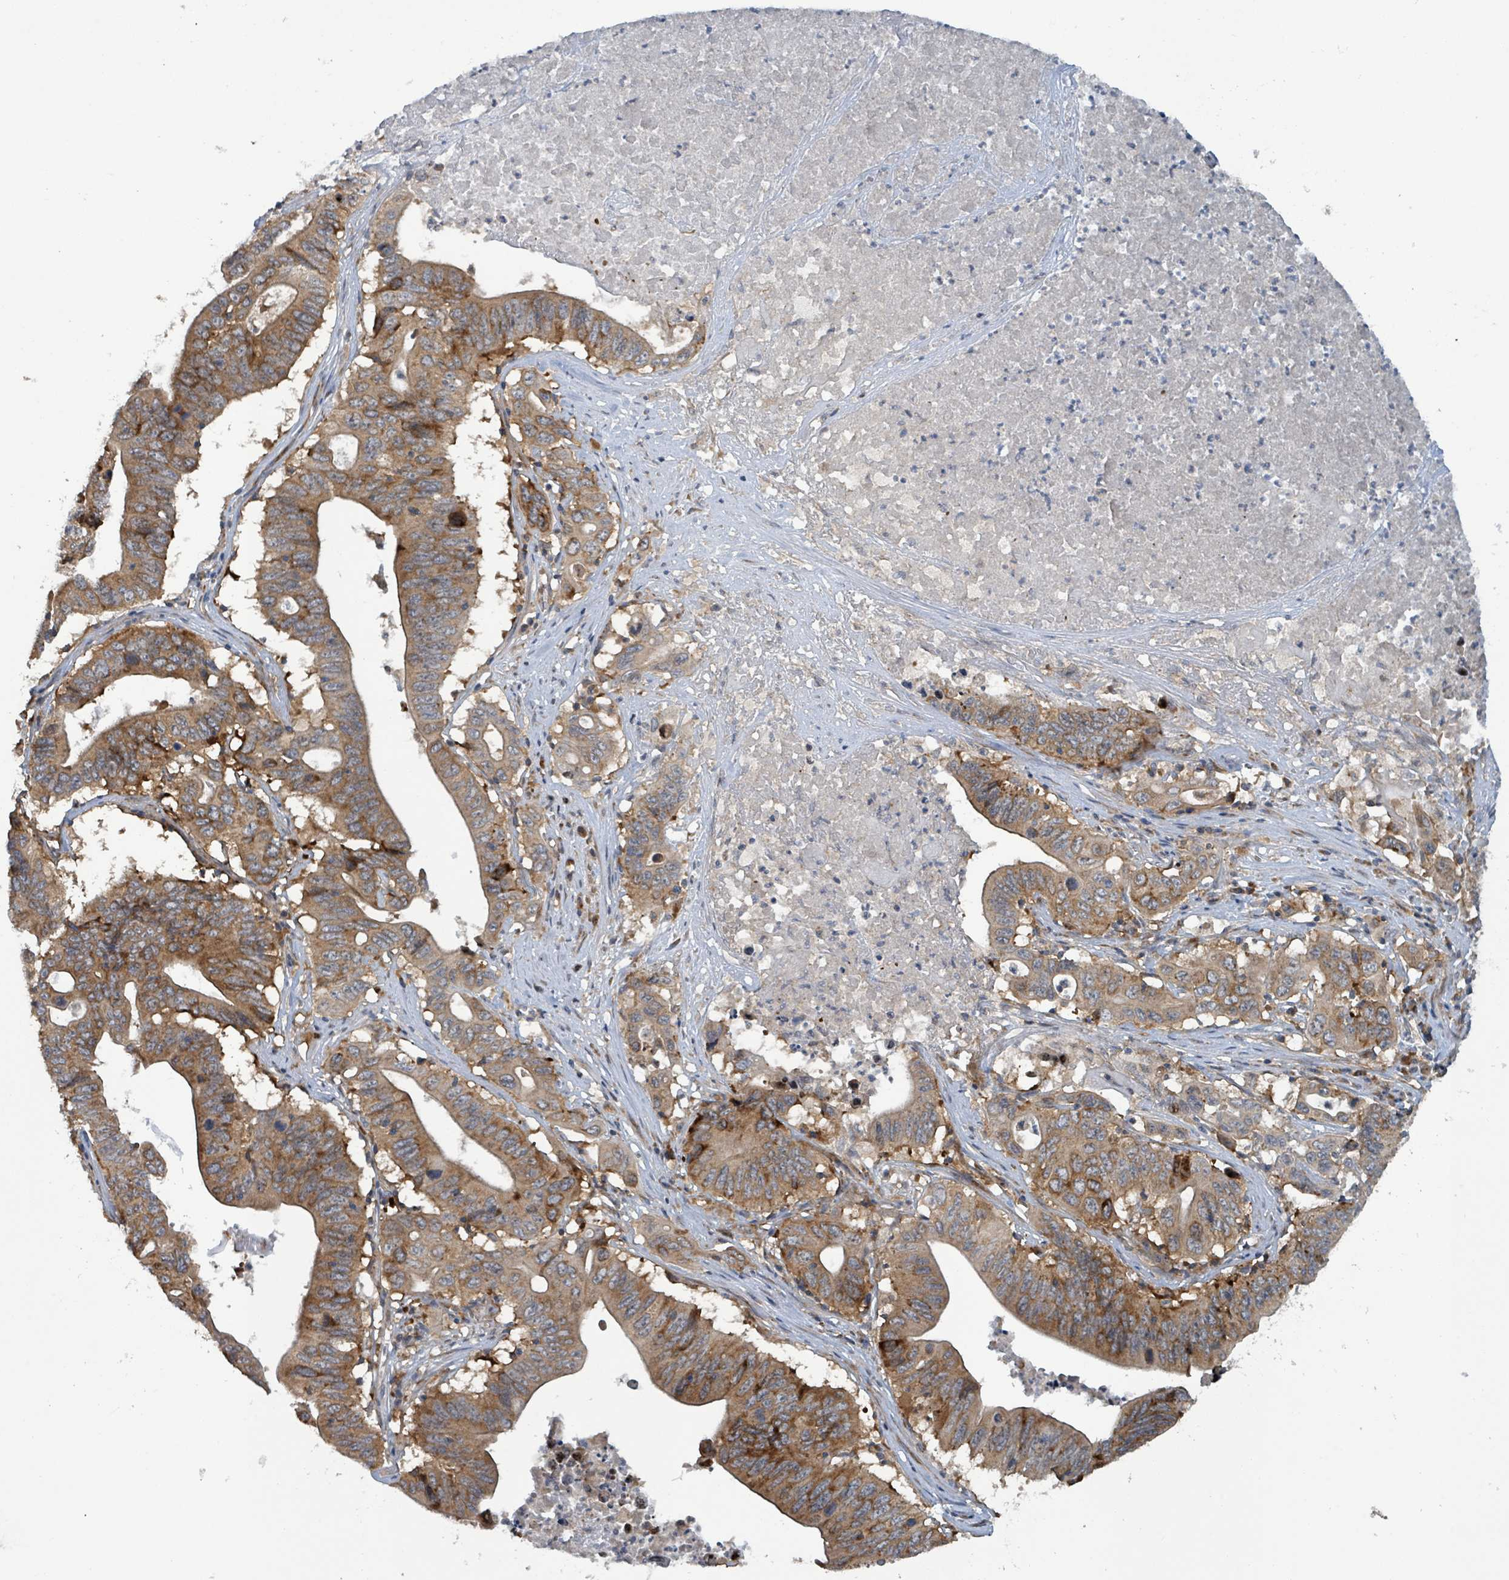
{"staining": {"intensity": "strong", "quantity": ">75%", "location": "cytoplasmic/membranous"}, "tissue": "lung cancer", "cell_type": "Tumor cells", "image_type": "cancer", "snomed": [{"axis": "morphology", "description": "Adenocarcinoma, NOS"}, {"axis": "topography", "description": "Lung"}], "caption": "Immunohistochemical staining of adenocarcinoma (lung) demonstrates strong cytoplasmic/membranous protein expression in approximately >75% of tumor cells.", "gene": "OR51E1", "patient": {"sex": "female", "age": 60}}